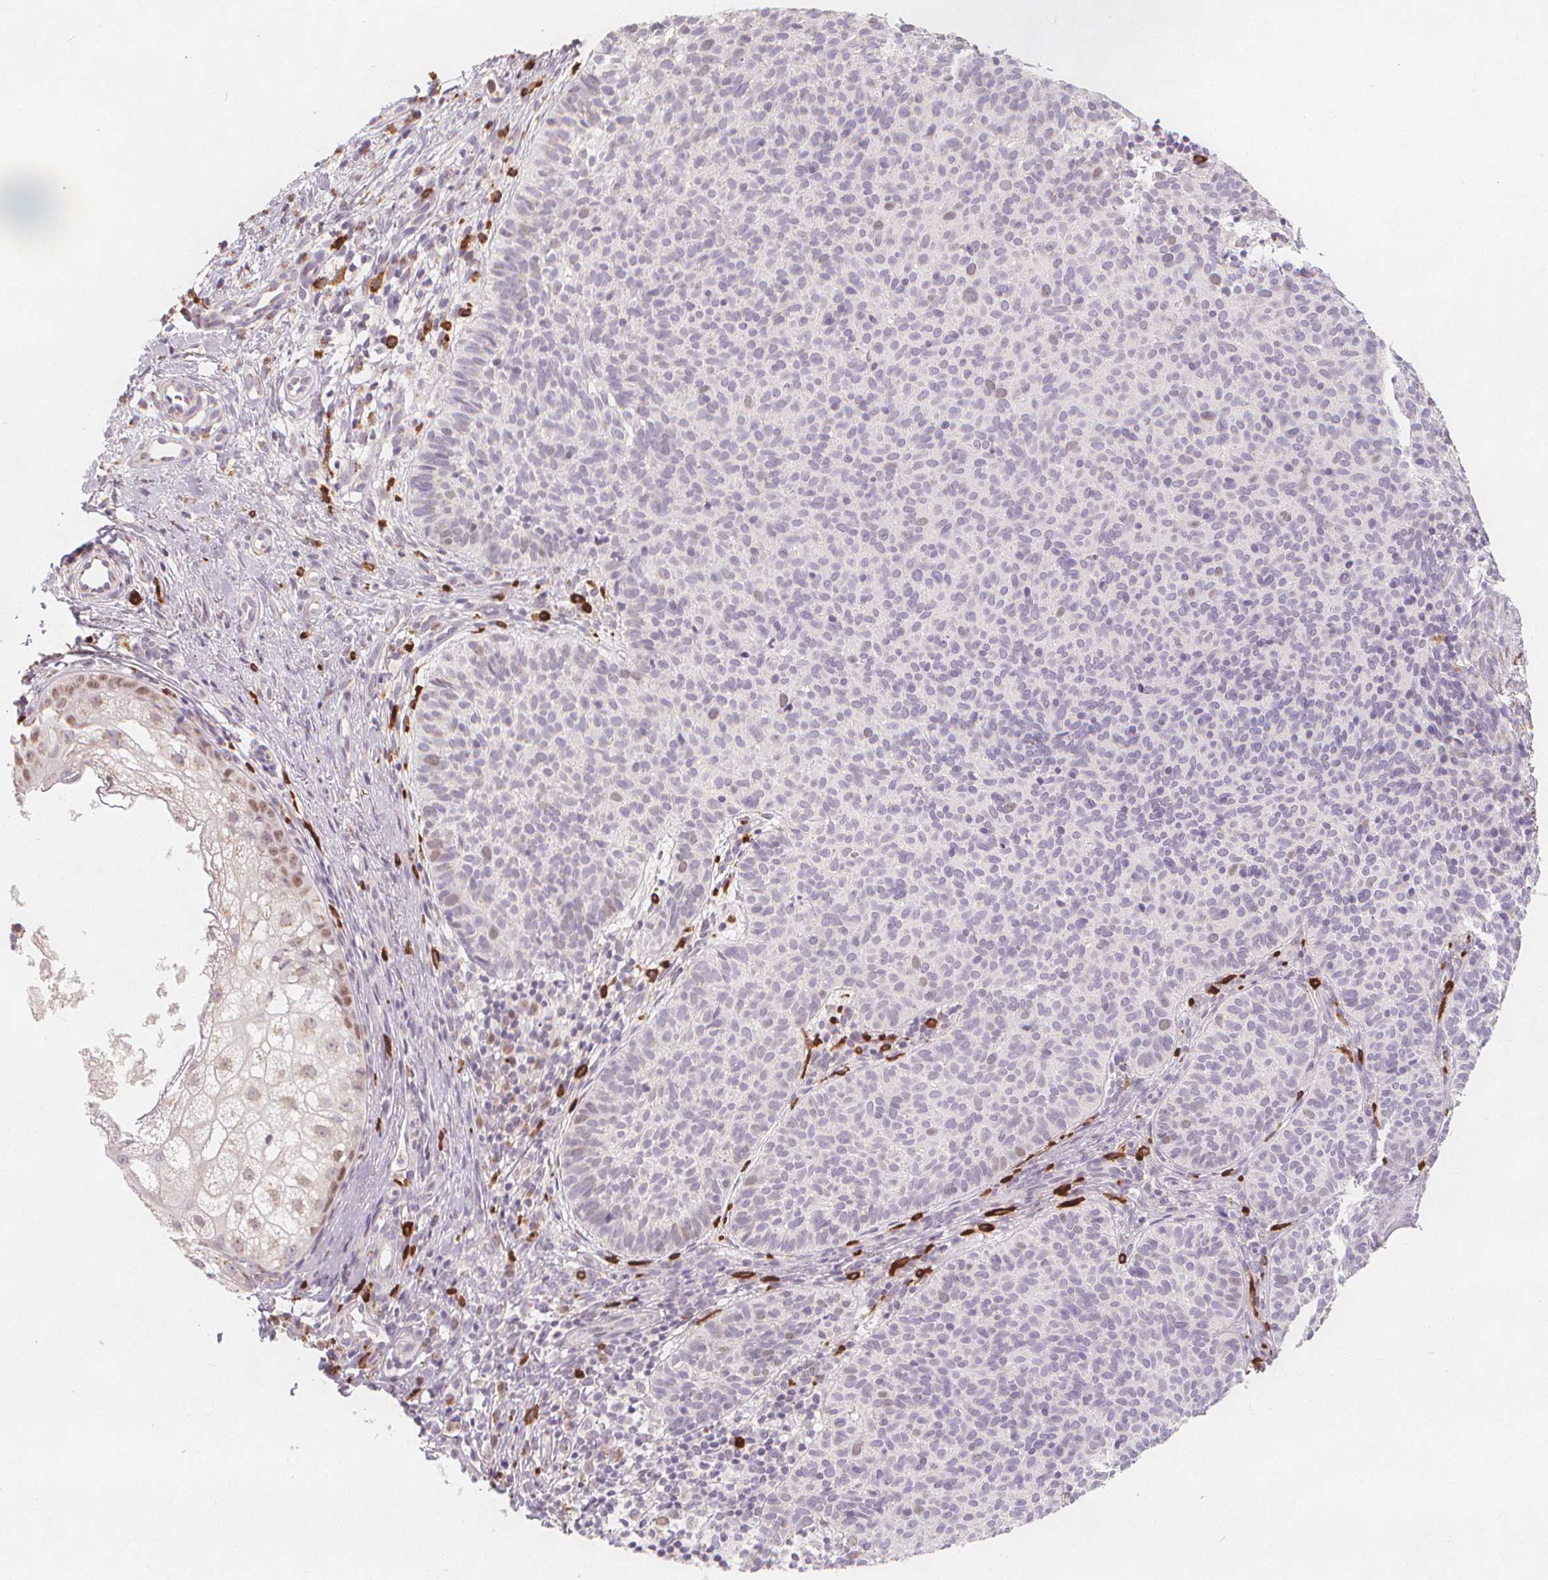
{"staining": {"intensity": "negative", "quantity": "none", "location": "none"}, "tissue": "skin cancer", "cell_type": "Tumor cells", "image_type": "cancer", "snomed": [{"axis": "morphology", "description": "Basal cell carcinoma"}, {"axis": "topography", "description": "Skin"}], "caption": "Tumor cells show no significant protein expression in basal cell carcinoma (skin). (Brightfield microscopy of DAB (3,3'-diaminobenzidine) IHC at high magnification).", "gene": "TIPIN", "patient": {"sex": "male", "age": 57}}